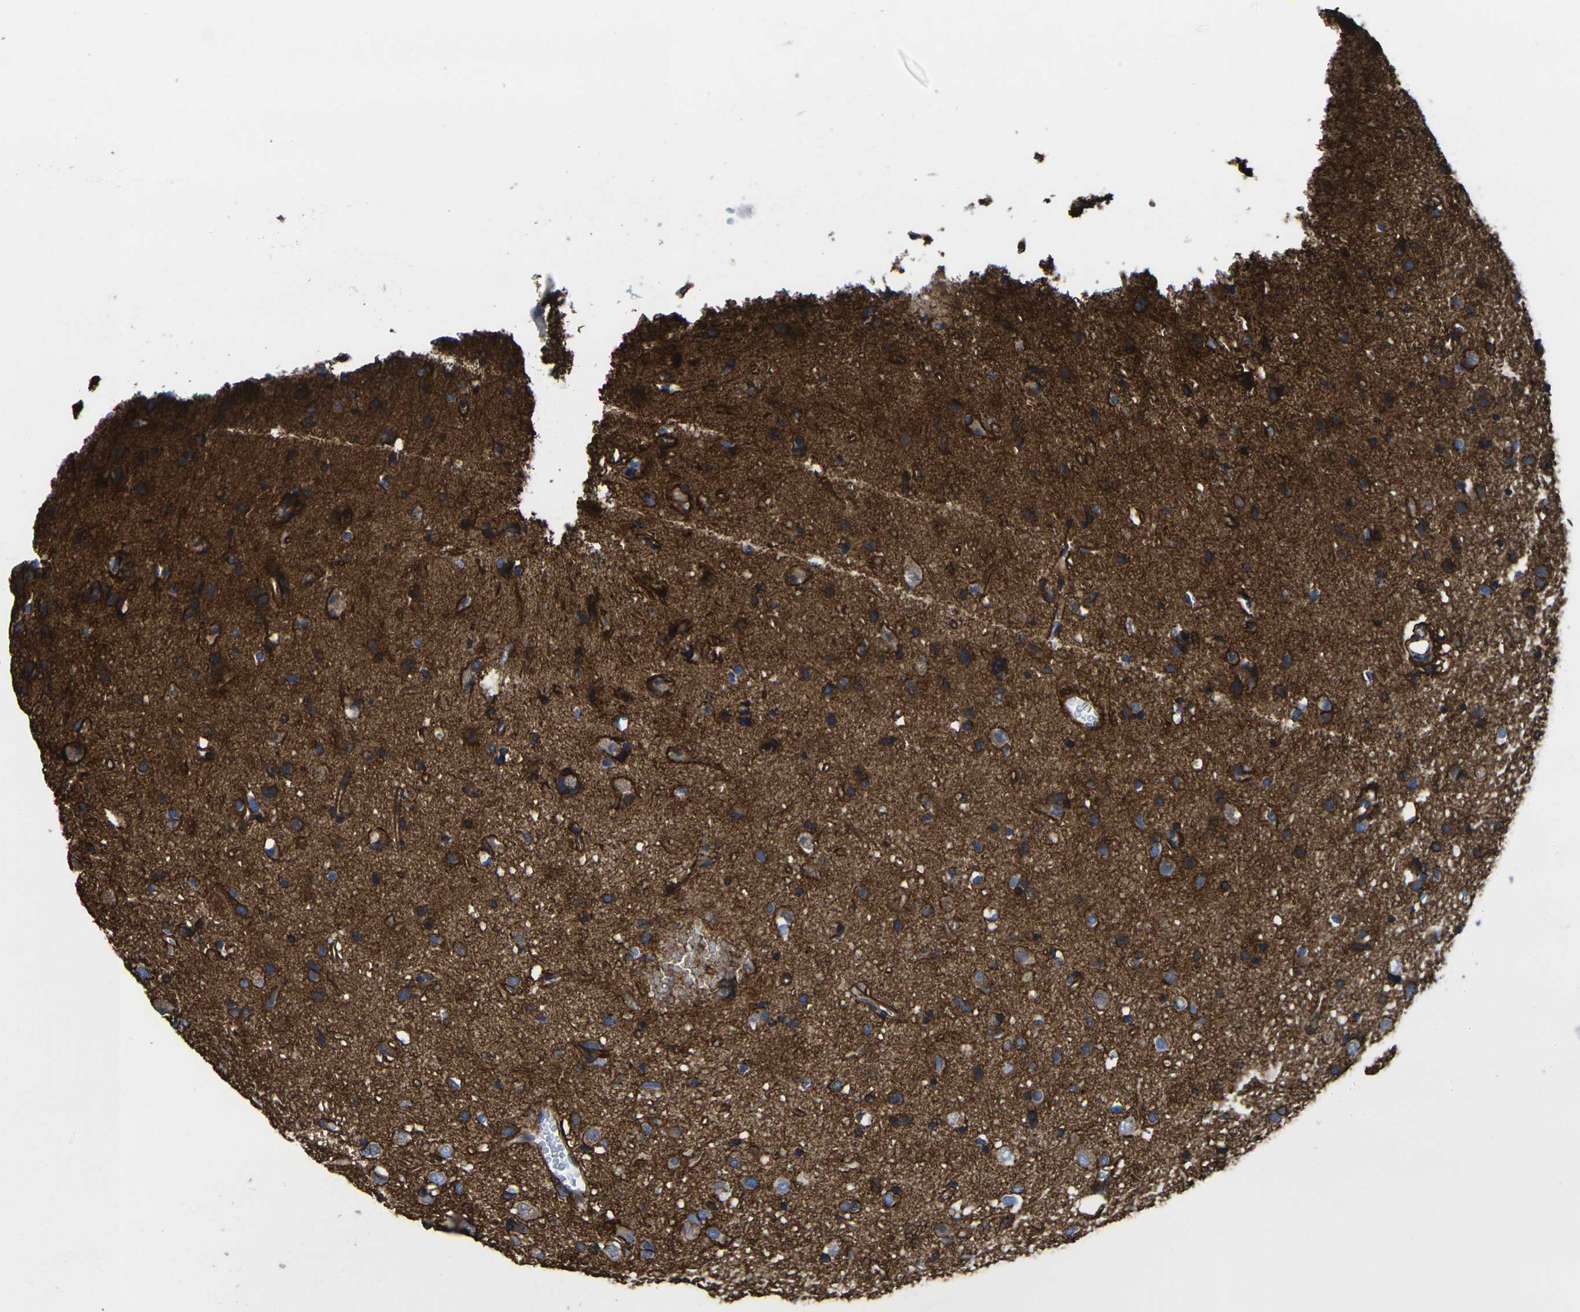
{"staining": {"intensity": "strong", "quantity": "25%-75%", "location": "cytoplasmic/membranous"}, "tissue": "glioma", "cell_type": "Tumor cells", "image_type": "cancer", "snomed": [{"axis": "morphology", "description": "Glioma, malignant, Low grade"}, {"axis": "topography", "description": "Brain"}], "caption": "Immunohistochemistry histopathology image of human malignant low-grade glioma stained for a protein (brown), which reveals high levels of strong cytoplasmic/membranous staining in approximately 25%-75% of tumor cells.", "gene": "NUMB", "patient": {"sex": "male", "age": 77}}